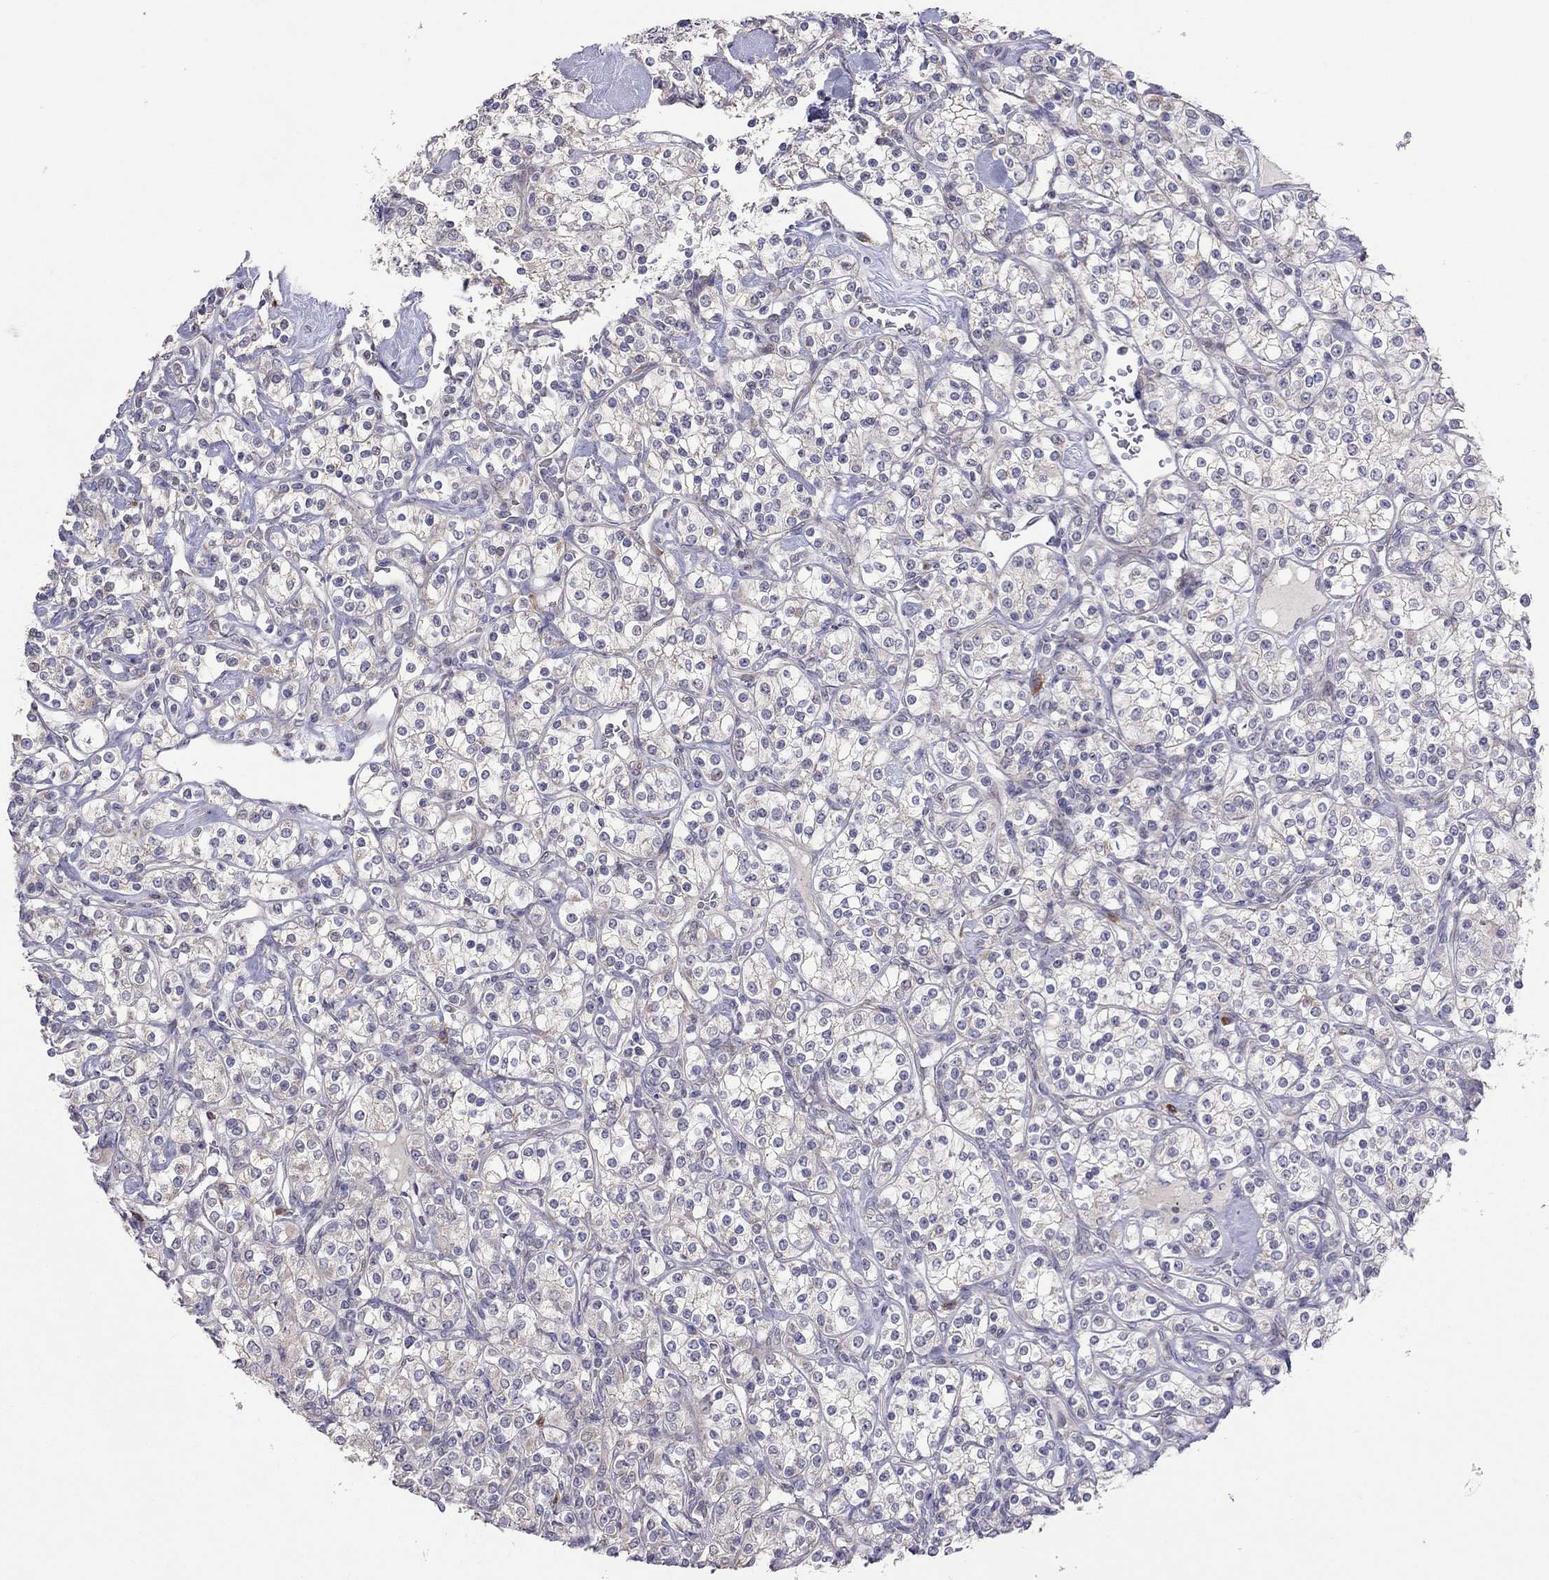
{"staining": {"intensity": "negative", "quantity": "none", "location": "none"}, "tissue": "renal cancer", "cell_type": "Tumor cells", "image_type": "cancer", "snomed": [{"axis": "morphology", "description": "Adenocarcinoma, NOS"}, {"axis": "topography", "description": "Kidney"}], "caption": "Immunohistochemistry (IHC) photomicrograph of human renal cancer (adenocarcinoma) stained for a protein (brown), which reveals no staining in tumor cells.", "gene": "SYTL2", "patient": {"sex": "male", "age": 77}}